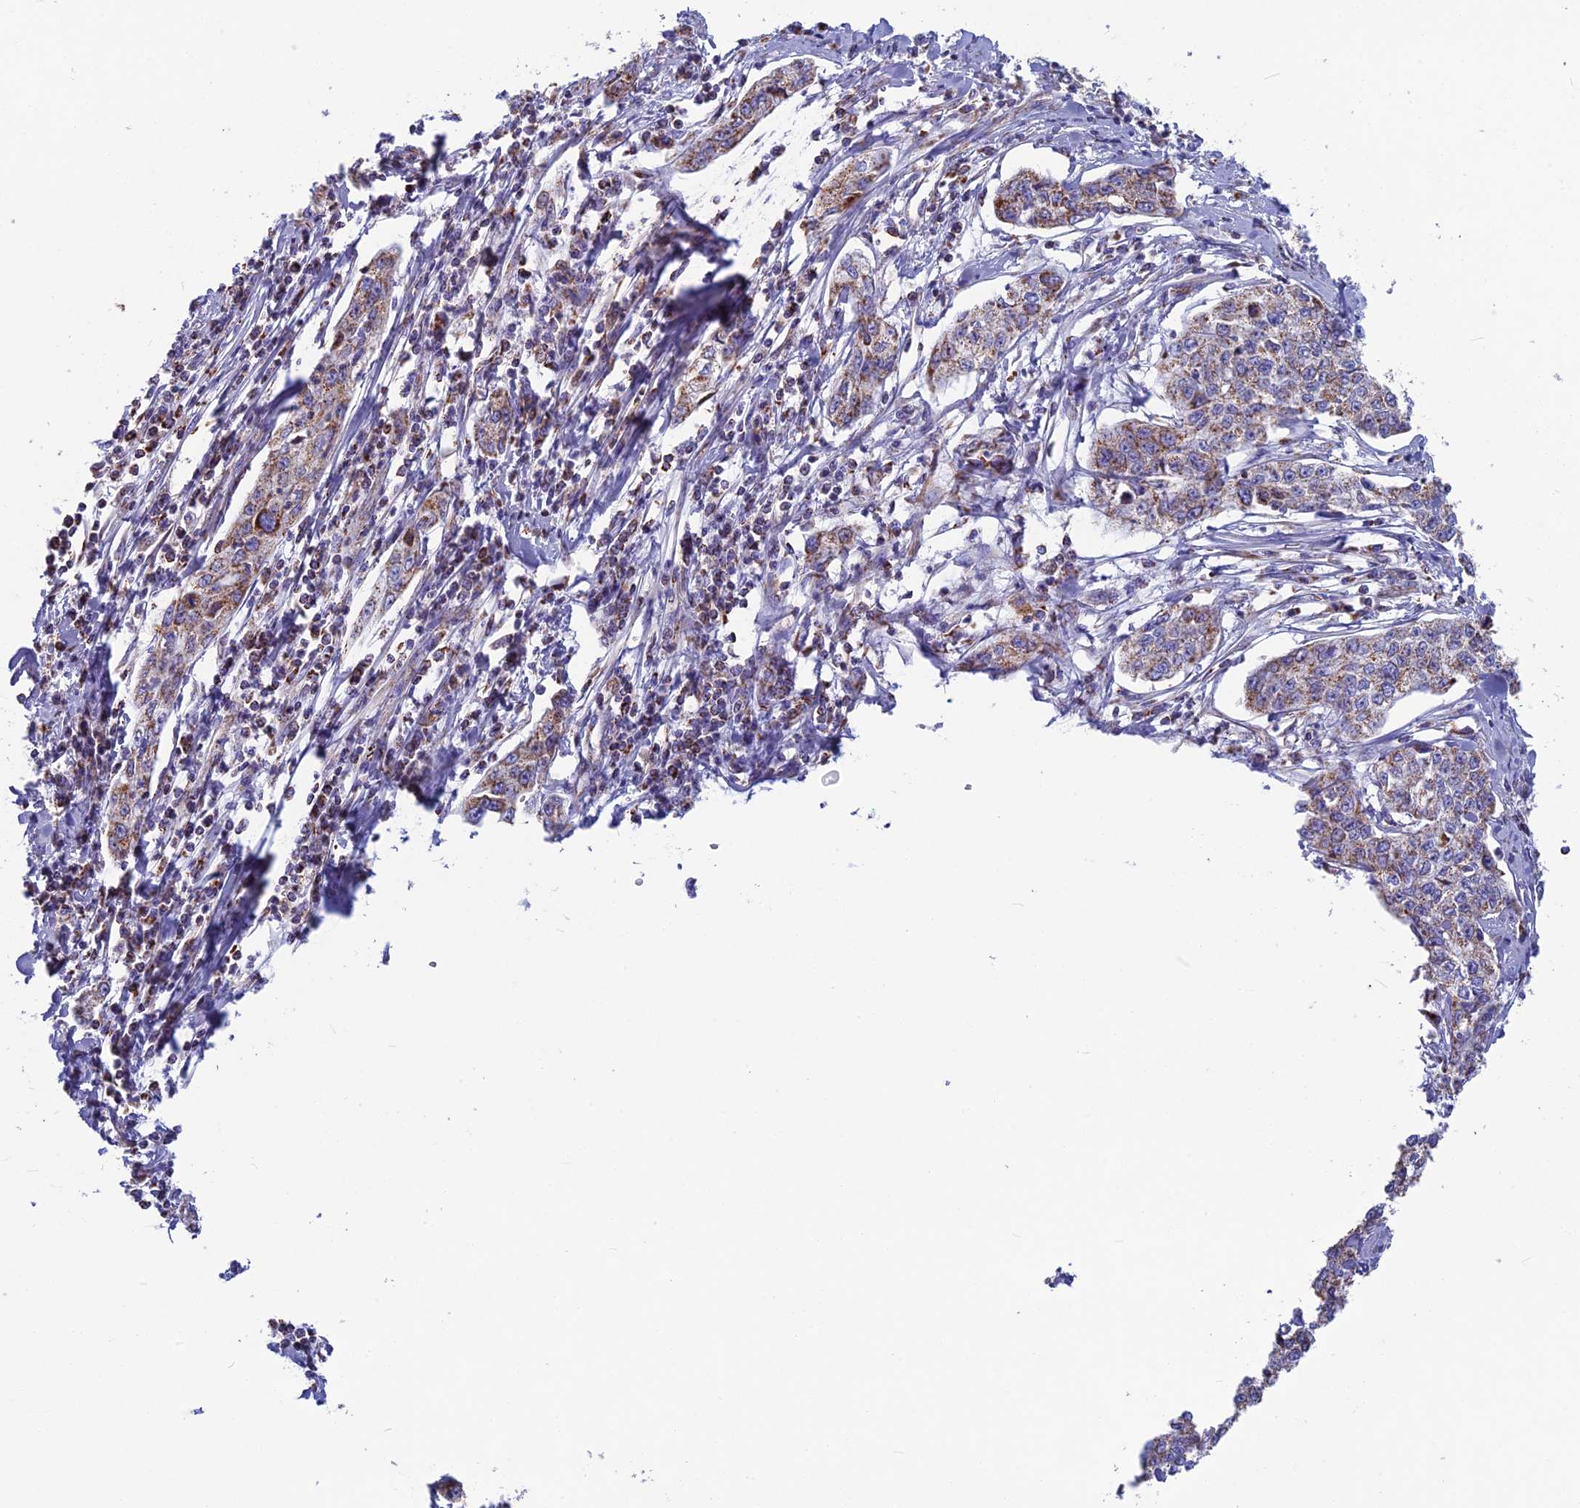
{"staining": {"intensity": "moderate", "quantity": ">75%", "location": "cytoplasmic/membranous"}, "tissue": "cervical cancer", "cell_type": "Tumor cells", "image_type": "cancer", "snomed": [{"axis": "morphology", "description": "Squamous cell carcinoma, NOS"}, {"axis": "topography", "description": "Cervix"}], "caption": "Cervical squamous cell carcinoma stained with DAB IHC demonstrates medium levels of moderate cytoplasmic/membranous positivity in approximately >75% of tumor cells. (DAB (3,3'-diaminobenzidine) = brown stain, brightfield microscopy at high magnification).", "gene": "CS", "patient": {"sex": "female", "age": 35}}